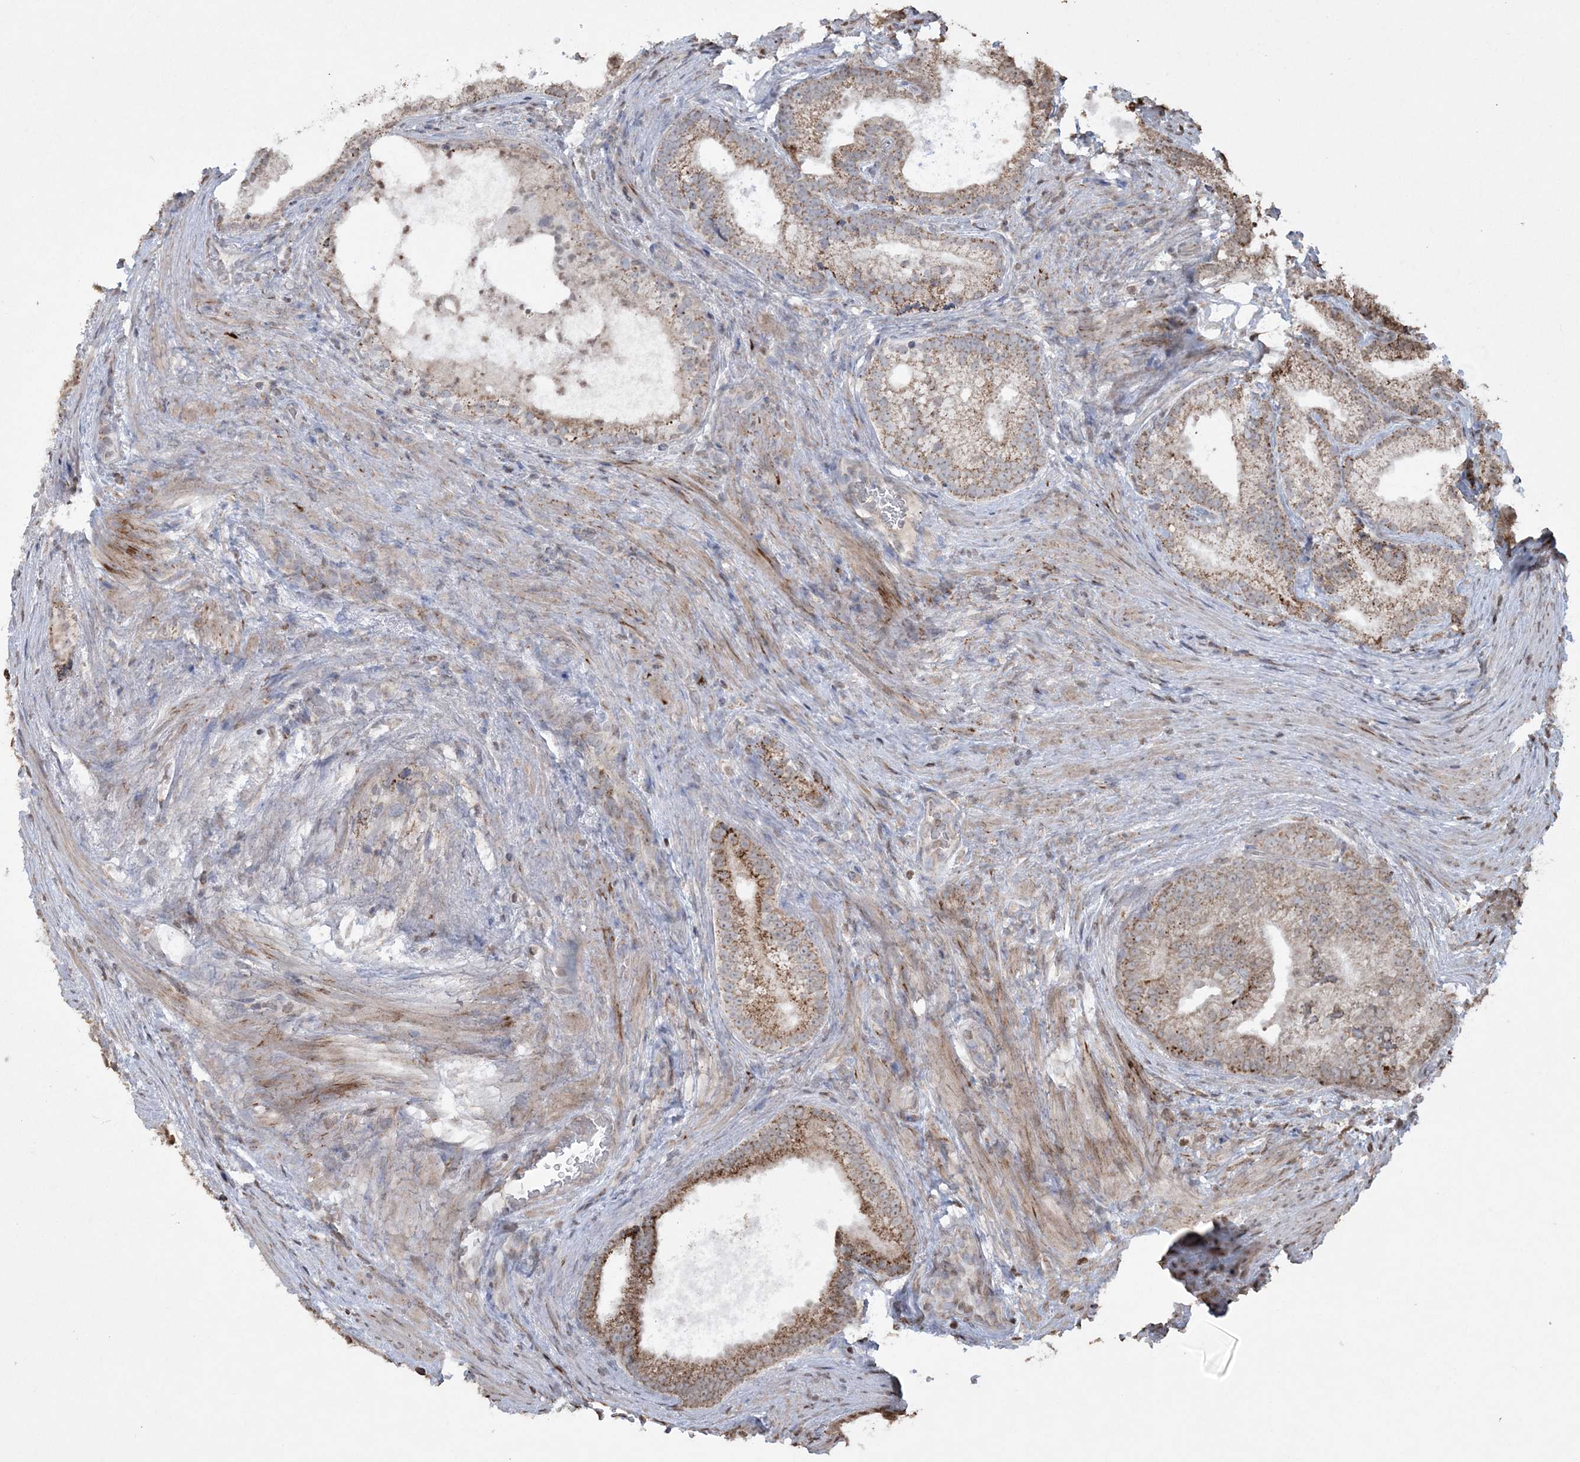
{"staining": {"intensity": "strong", "quantity": "25%-75%", "location": "cytoplasmic/membranous"}, "tissue": "prostate cancer", "cell_type": "Tumor cells", "image_type": "cancer", "snomed": [{"axis": "morphology", "description": "Adenocarcinoma, Low grade"}, {"axis": "topography", "description": "Prostate"}], "caption": "An image showing strong cytoplasmic/membranous expression in about 25%-75% of tumor cells in prostate cancer, as visualized by brown immunohistochemical staining.", "gene": "TTC7A", "patient": {"sex": "male", "age": 71}}